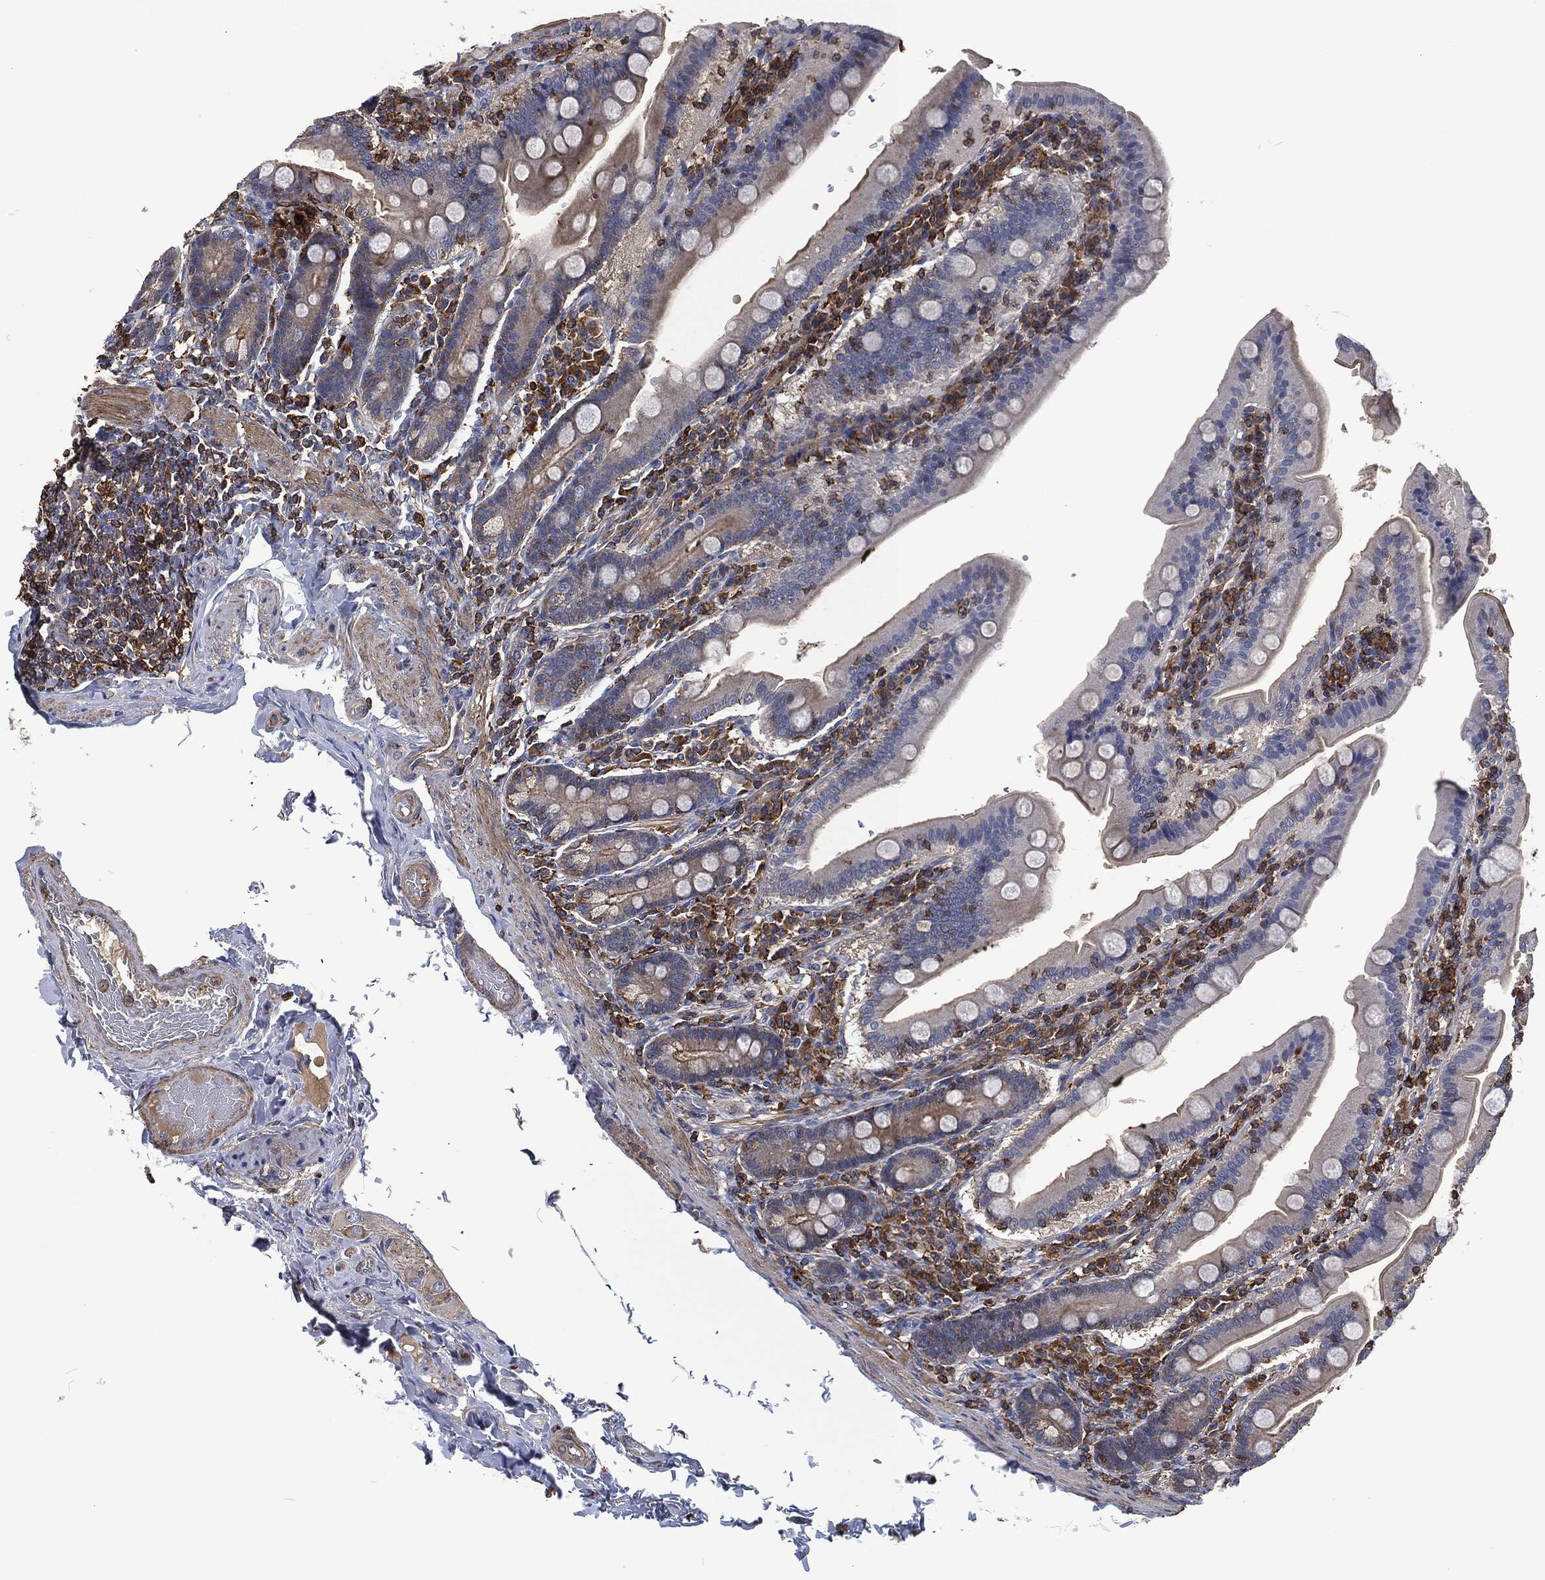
{"staining": {"intensity": "moderate", "quantity": "<25%", "location": "cytoplasmic/membranous"}, "tissue": "small intestine", "cell_type": "Glandular cells", "image_type": "normal", "snomed": [{"axis": "morphology", "description": "Normal tissue, NOS"}, {"axis": "topography", "description": "Small intestine"}], "caption": "Human small intestine stained for a protein (brown) exhibits moderate cytoplasmic/membranous positive staining in about <25% of glandular cells.", "gene": "LGALS9", "patient": {"sex": "male", "age": 66}}